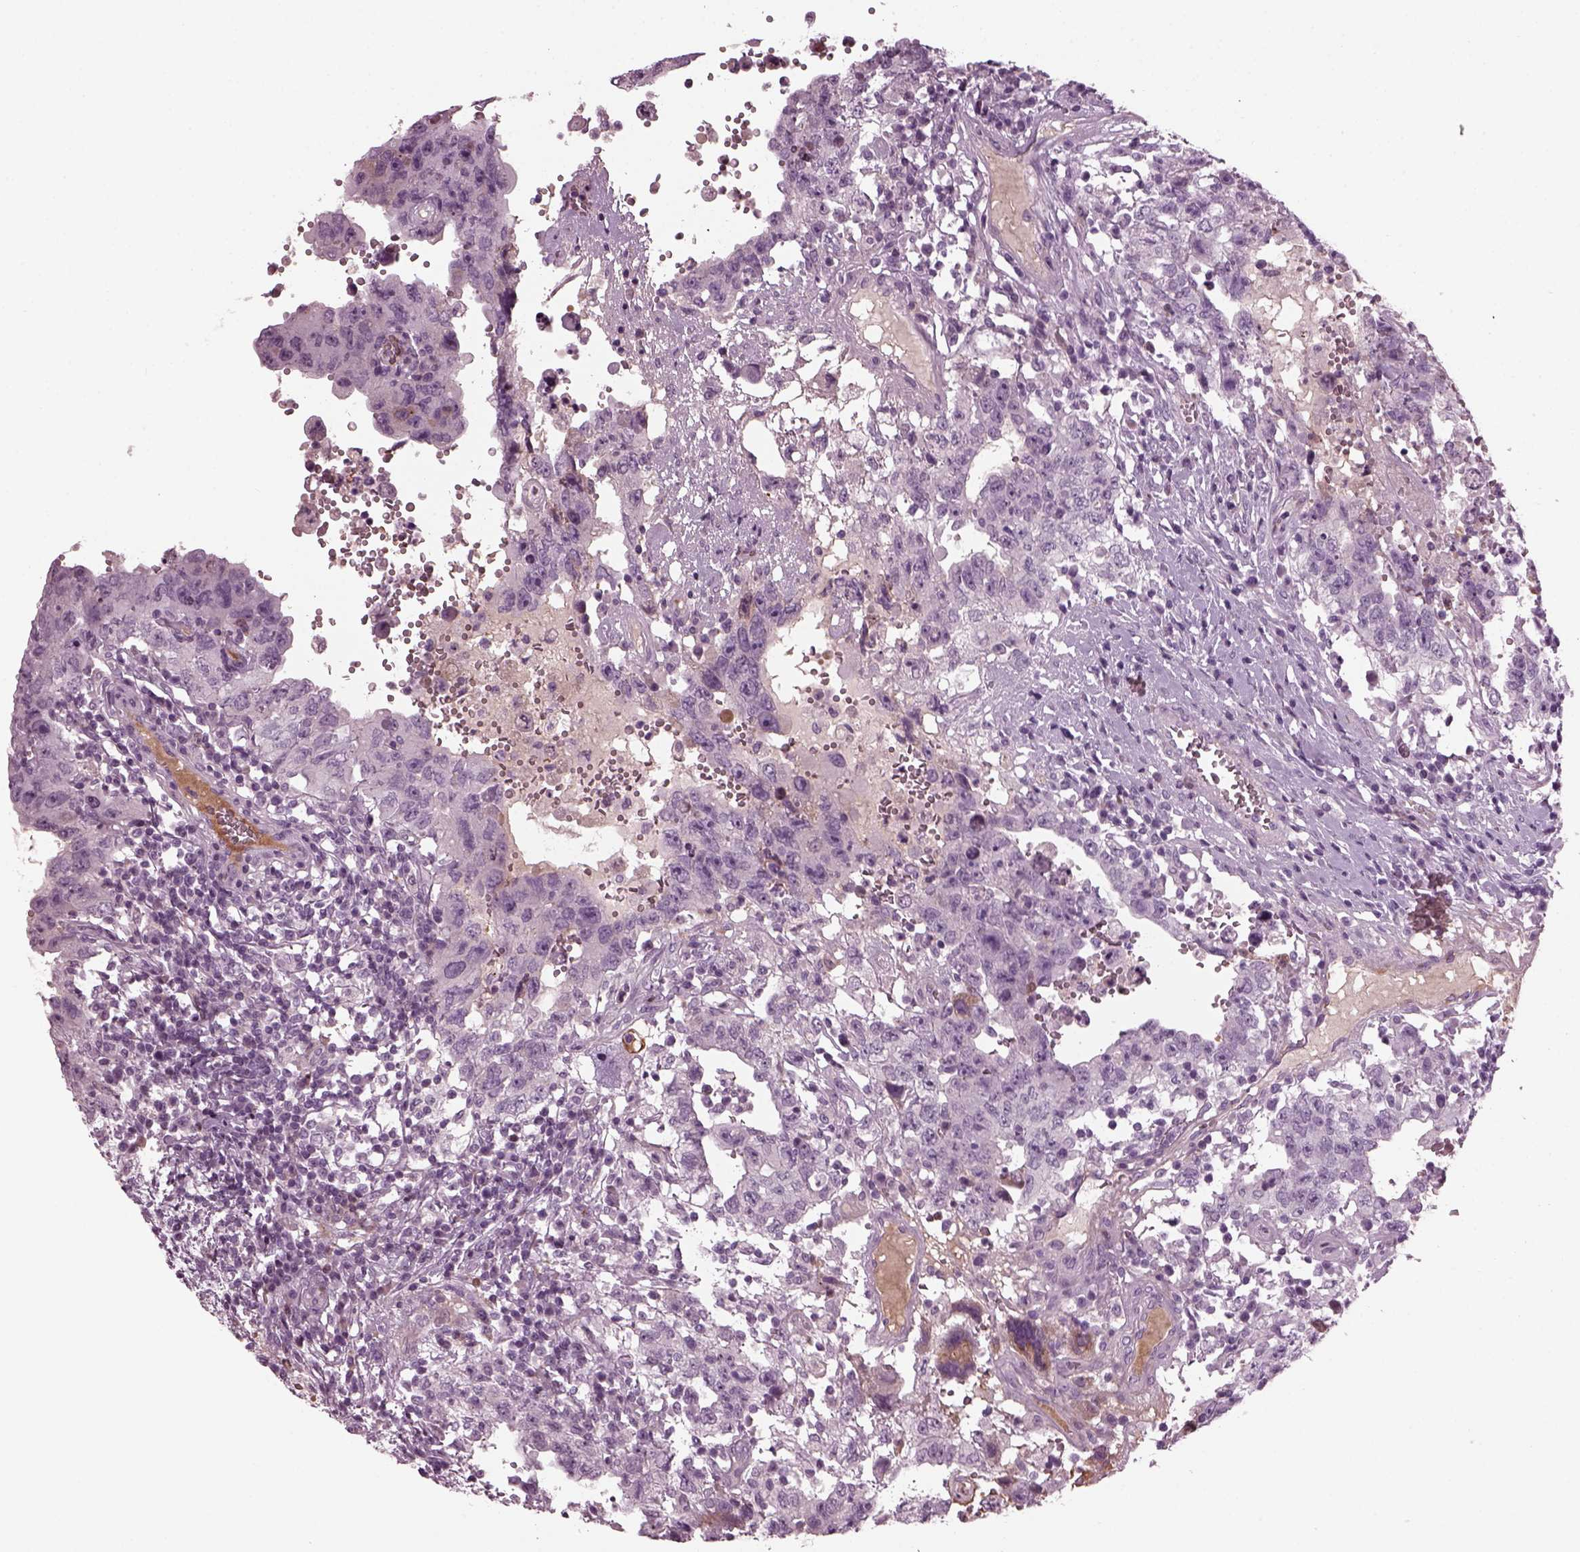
{"staining": {"intensity": "negative", "quantity": "none", "location": "none"}, "tissue": "testis cancer", "cell_type": "Tumor cells", "image_type": "cancer", "snomed": [{"axis": "morphology", "description": "Carcinoma, Embryonal, NOS"}, {"axis": "topography", "description": "Testis"}], "caption": "An immunohistochemistry (IHC) micrograph of embryonal carcinoma (testis) is shown. There is no staining in tumor cells of embryonal carcinoma (testis).", "gene": "DPYSL5", "patient": {"sex": "male", "age": 26}}